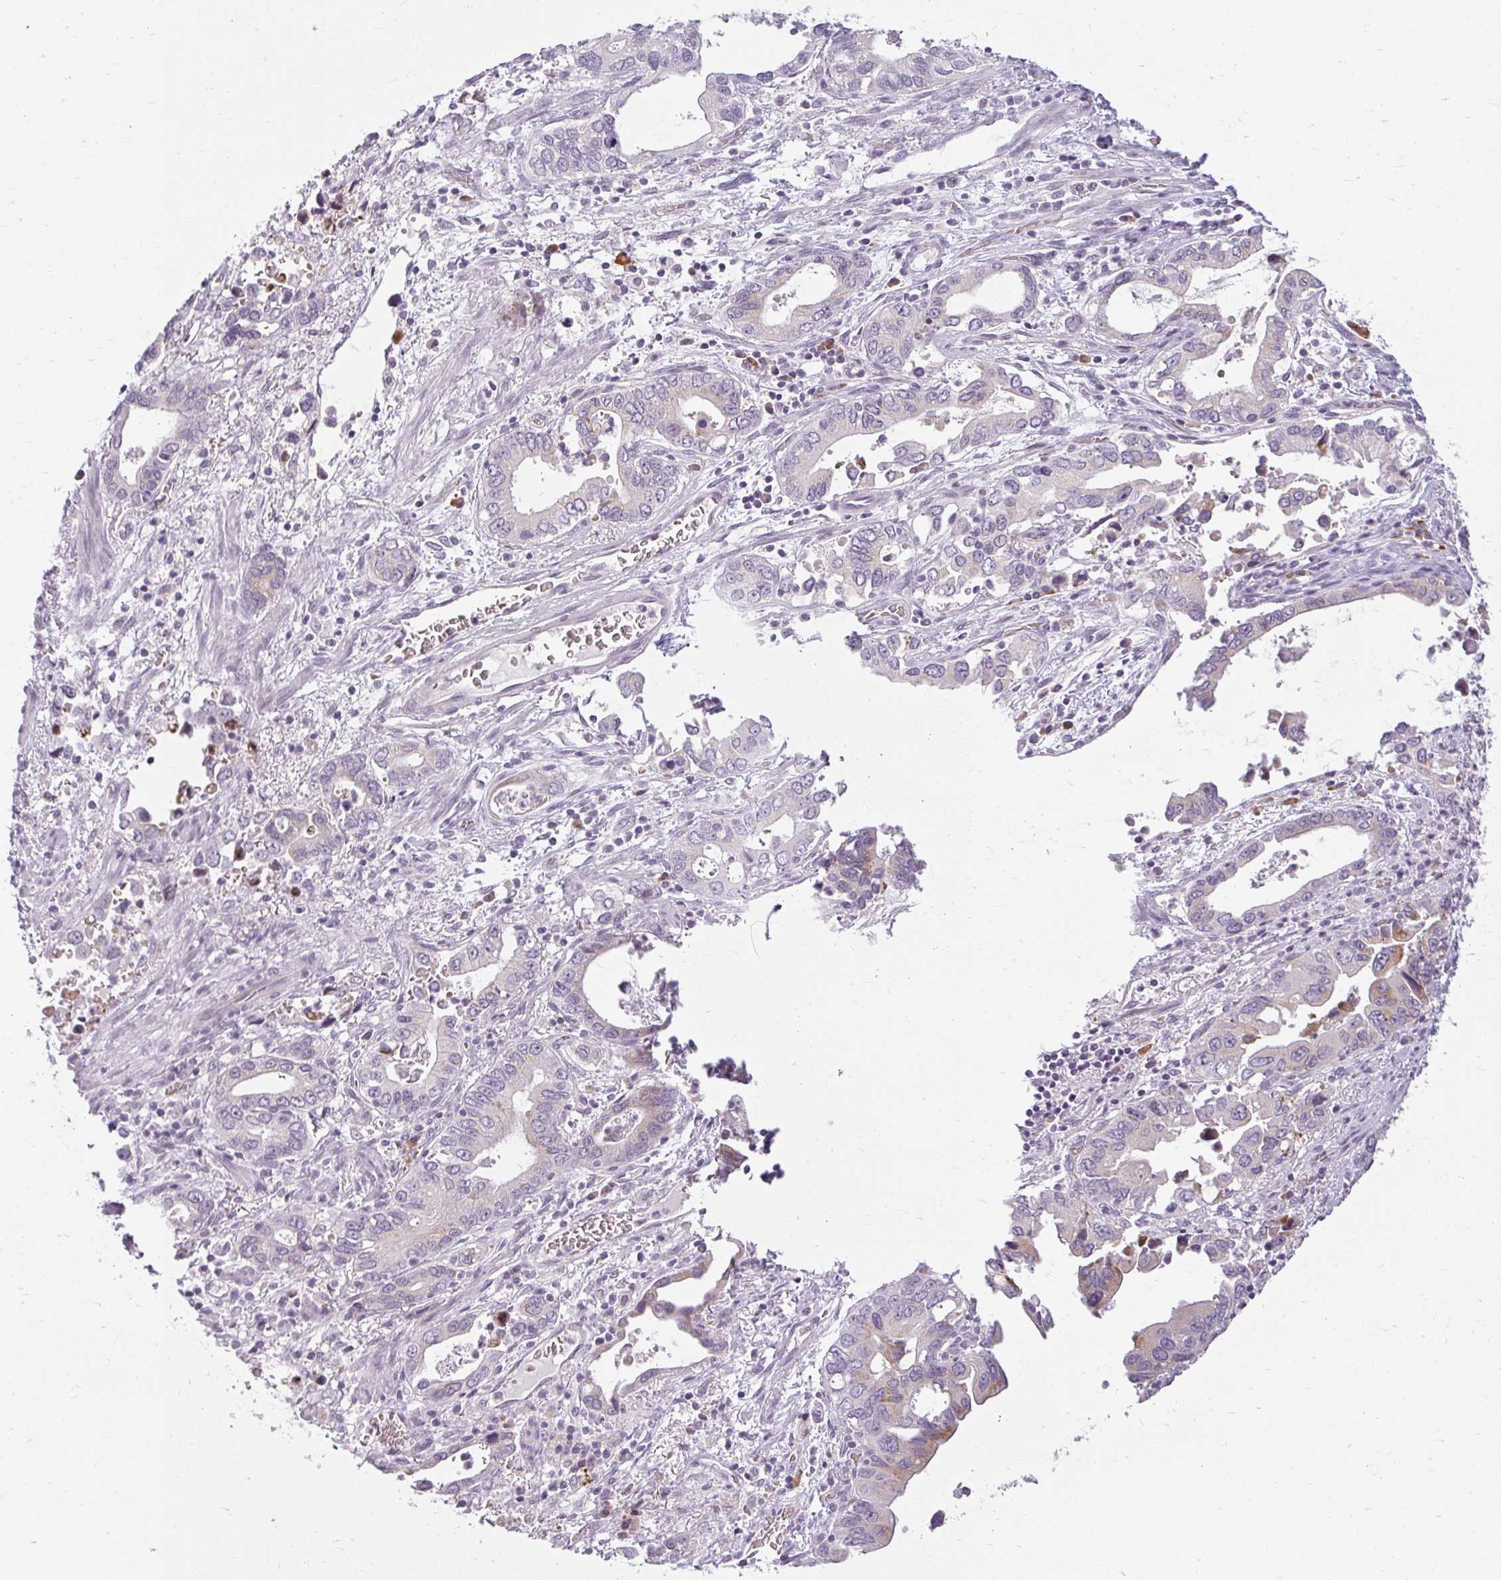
{"staining": {"intensity": "weak", "quantity": "<25%", "location": "cytoplasmic/membranous"}, "tissue": "stomach cancer", "cell_type": "Tumor cells", "image_type": "cancer", "snomed": [{"axis": "morphology", "description": "Adenocarcinoma, NOS"}, {"axis": "topography", "description": "Stomach, upper"}], "caption": "The image exhibits no staining of tumor cells in stomach adenocarcinoma.", "gene": "ZFYVE26", "patient": {"sex": "male", "age": 74}}